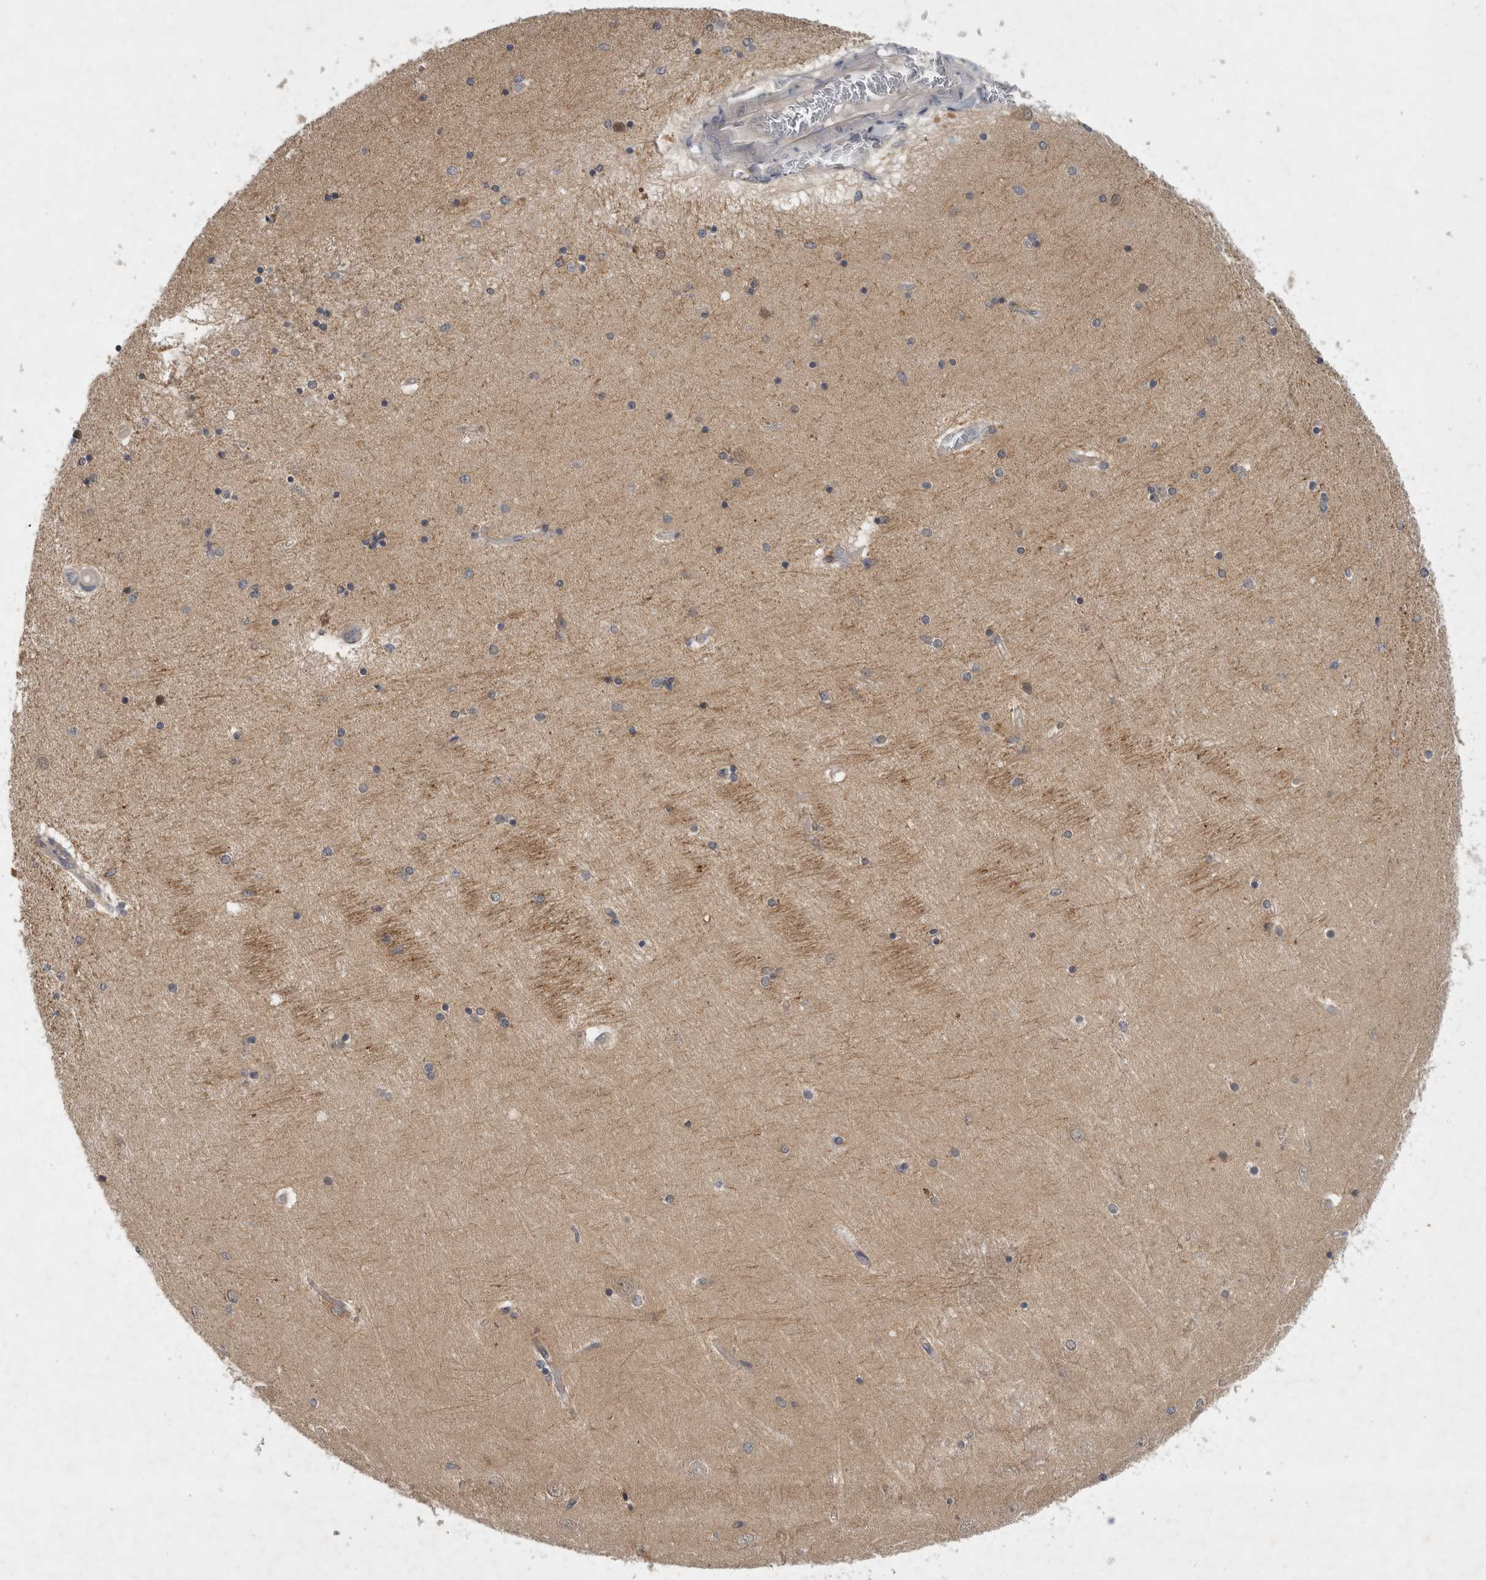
{"staining": {"intensity": "weak", "quantity": "<25%", "location": "cytoplasmic/membranous"}, "tissue": "hippocampus", "cell_type": "Glial cells", "image_type": "normal", "snomed": [{"axis": "morphology", "description": "Normal tissue, NOS"}, {"axis": "topography", "description": "Hippocampus"}], "caption": "A photomicrograph of hippocampus stained for a protein exhibits no brown staining in glial cells. (Brightfield microscopy of DAB IHC at high magnification).", "gene": "AASDHPPT", "patient": {"sex": "female", "age": 54}}